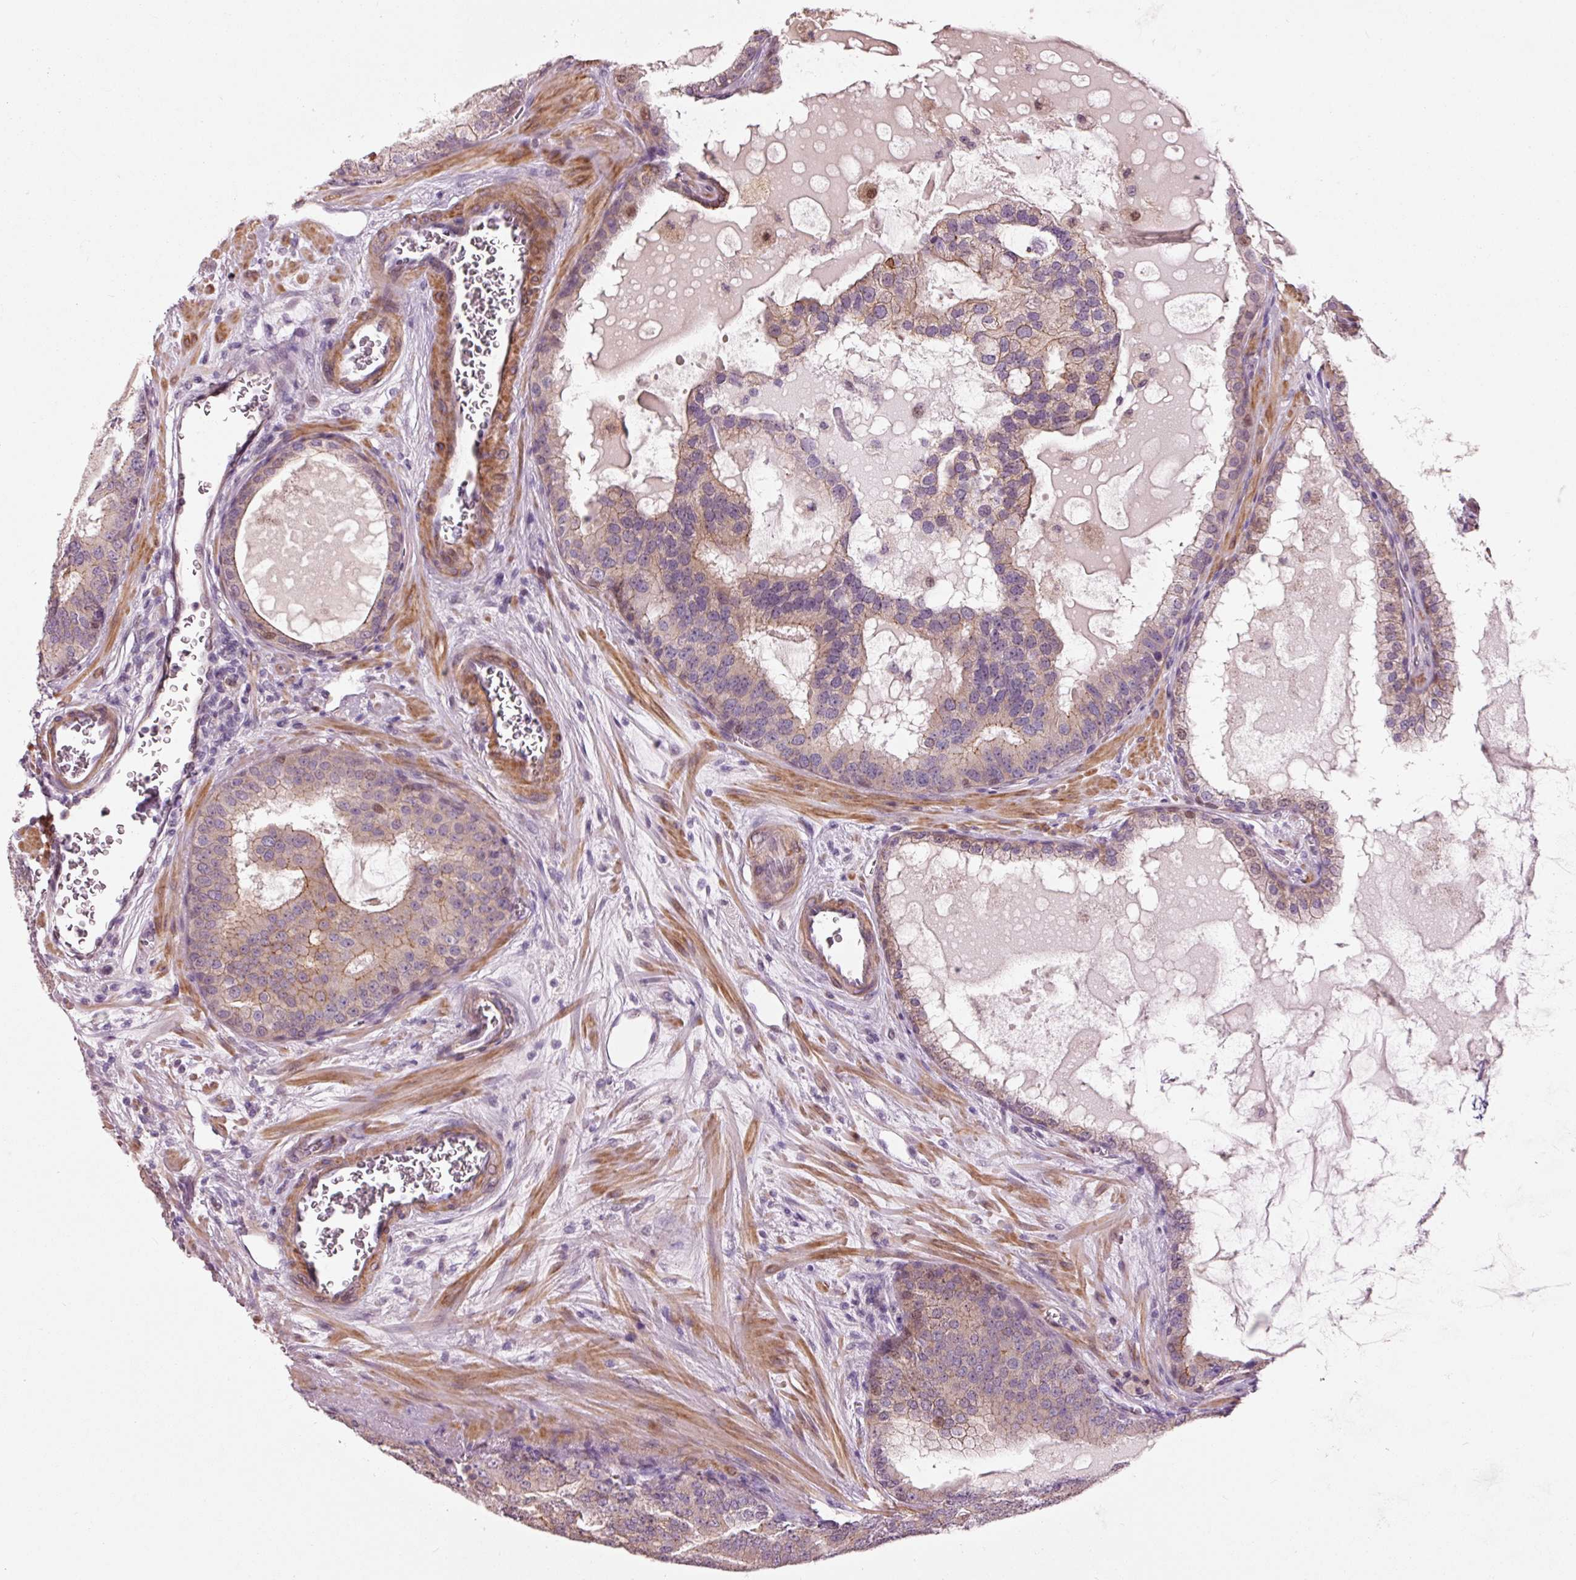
{"staining": {"intensity": "weak", "quantity": "25%-75%", "location": "cytoplasmic/membranous"}, "tissue": "prostate cancer", "cell_type": "Tumor cells", "image_type": "cancer", "snomed": [{"axis": "morphology", "description": "Adenocarcinoma, High grade"}, {"axis": "topography", "description": "Prostate"}], "caption": "Prostate cancer was stained to show a protein in brown. There is low levels of weak cytoplasmic/membranous positivity in approximately 25%-75% of tumor cells.", "gene": "DAPP1", "patient": {"sex": "male", "age": 55}}